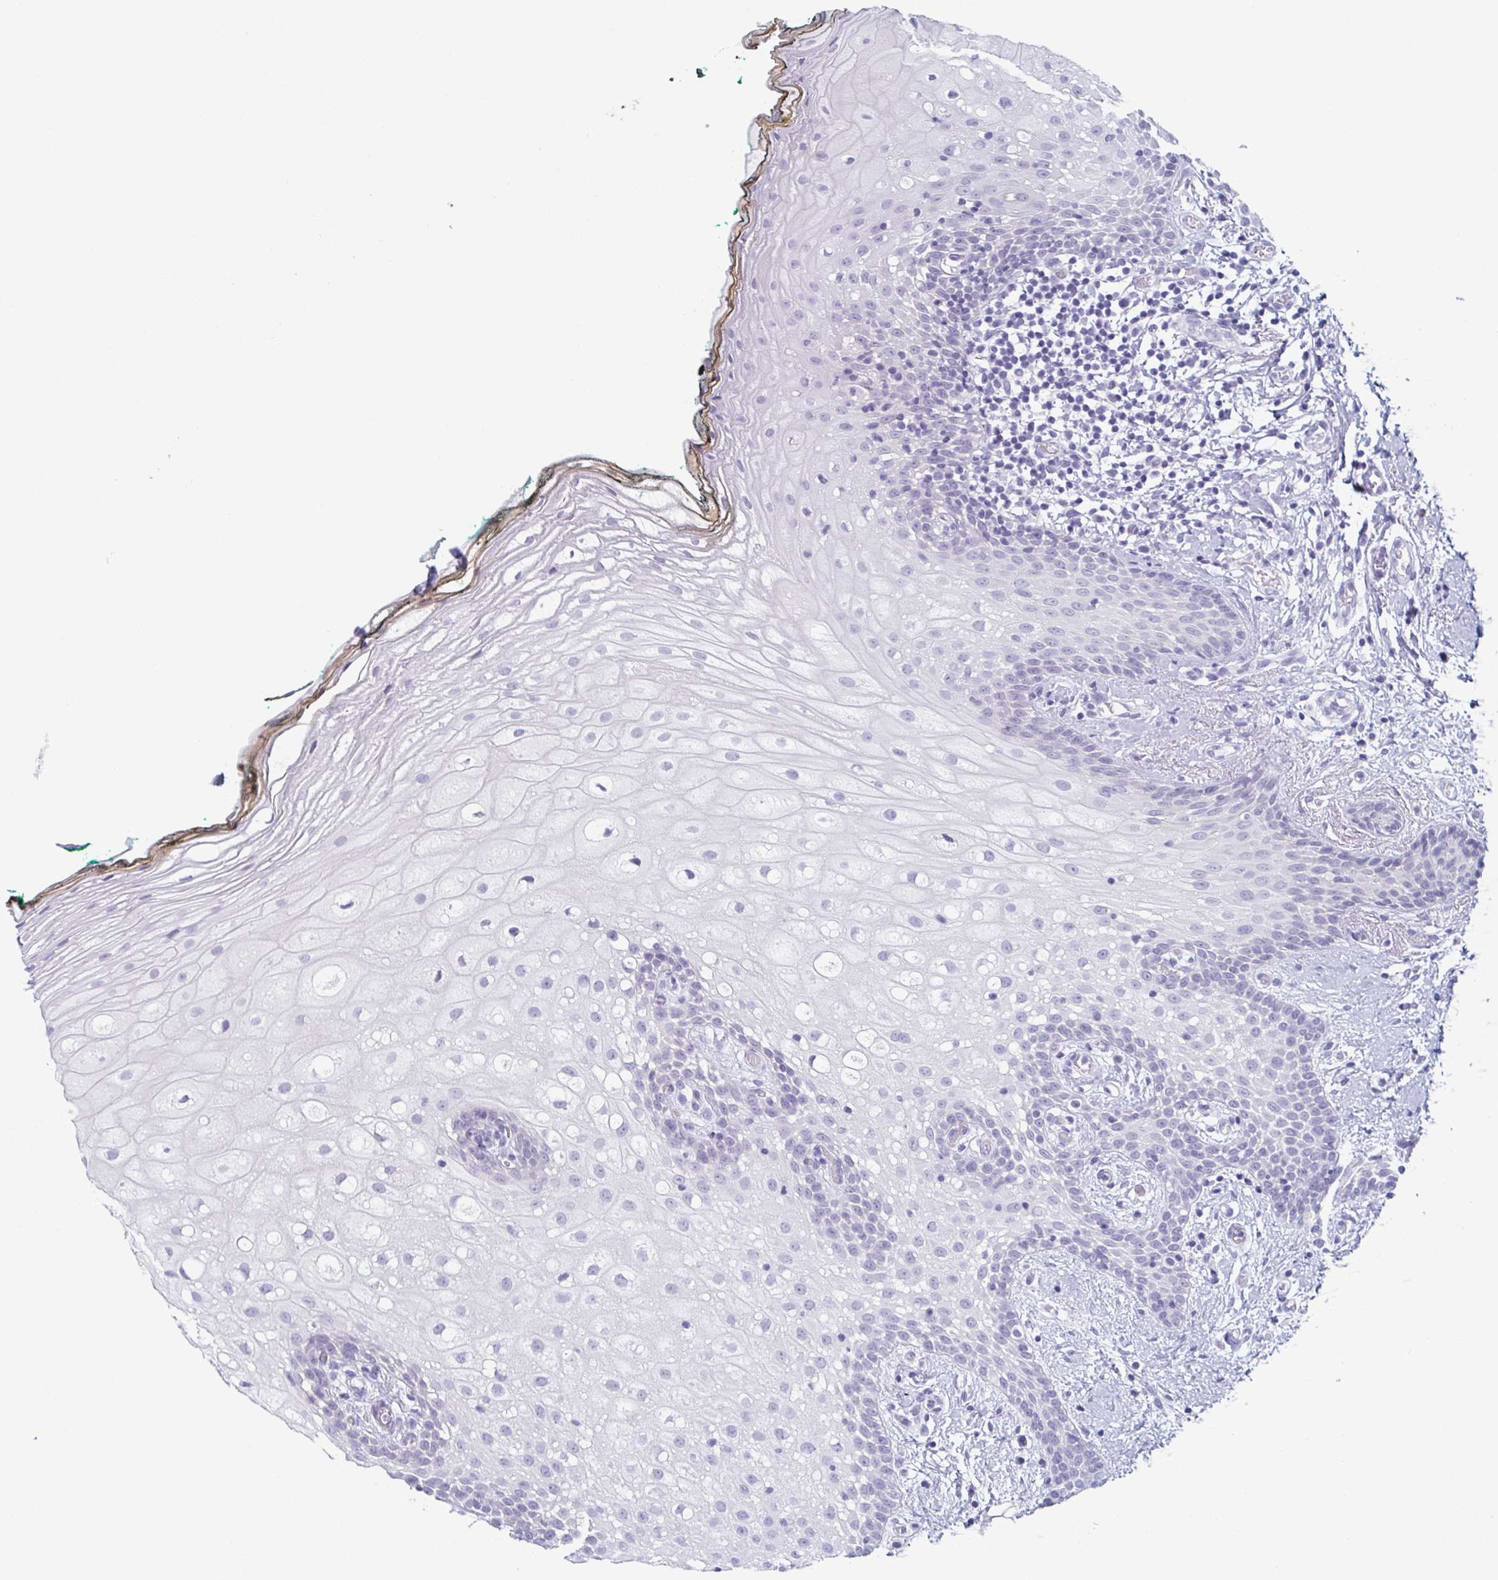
{"staining": {"intensity": "negative", "quantity": "none", "location": "none"}, "tissue": "oral mucosa", "cell_type": "Squamous epithelial cells", "image_type": "normal", "snomed": [{"axis": "morphology", "description": "Normal tissue, NOS"}, {"axis": "topography", "description": "Oral tissue"}], "caption": "Immunohistochemistry (IHC) of normal oral mucosa shows no positivity in squamous epithelial cells. The staining is performed using DAB brown chromogen with nuclei counter-stained in using hematoxylin.", "gene": "ENKUR", "patient": {"sex": "female", "age": 83}}